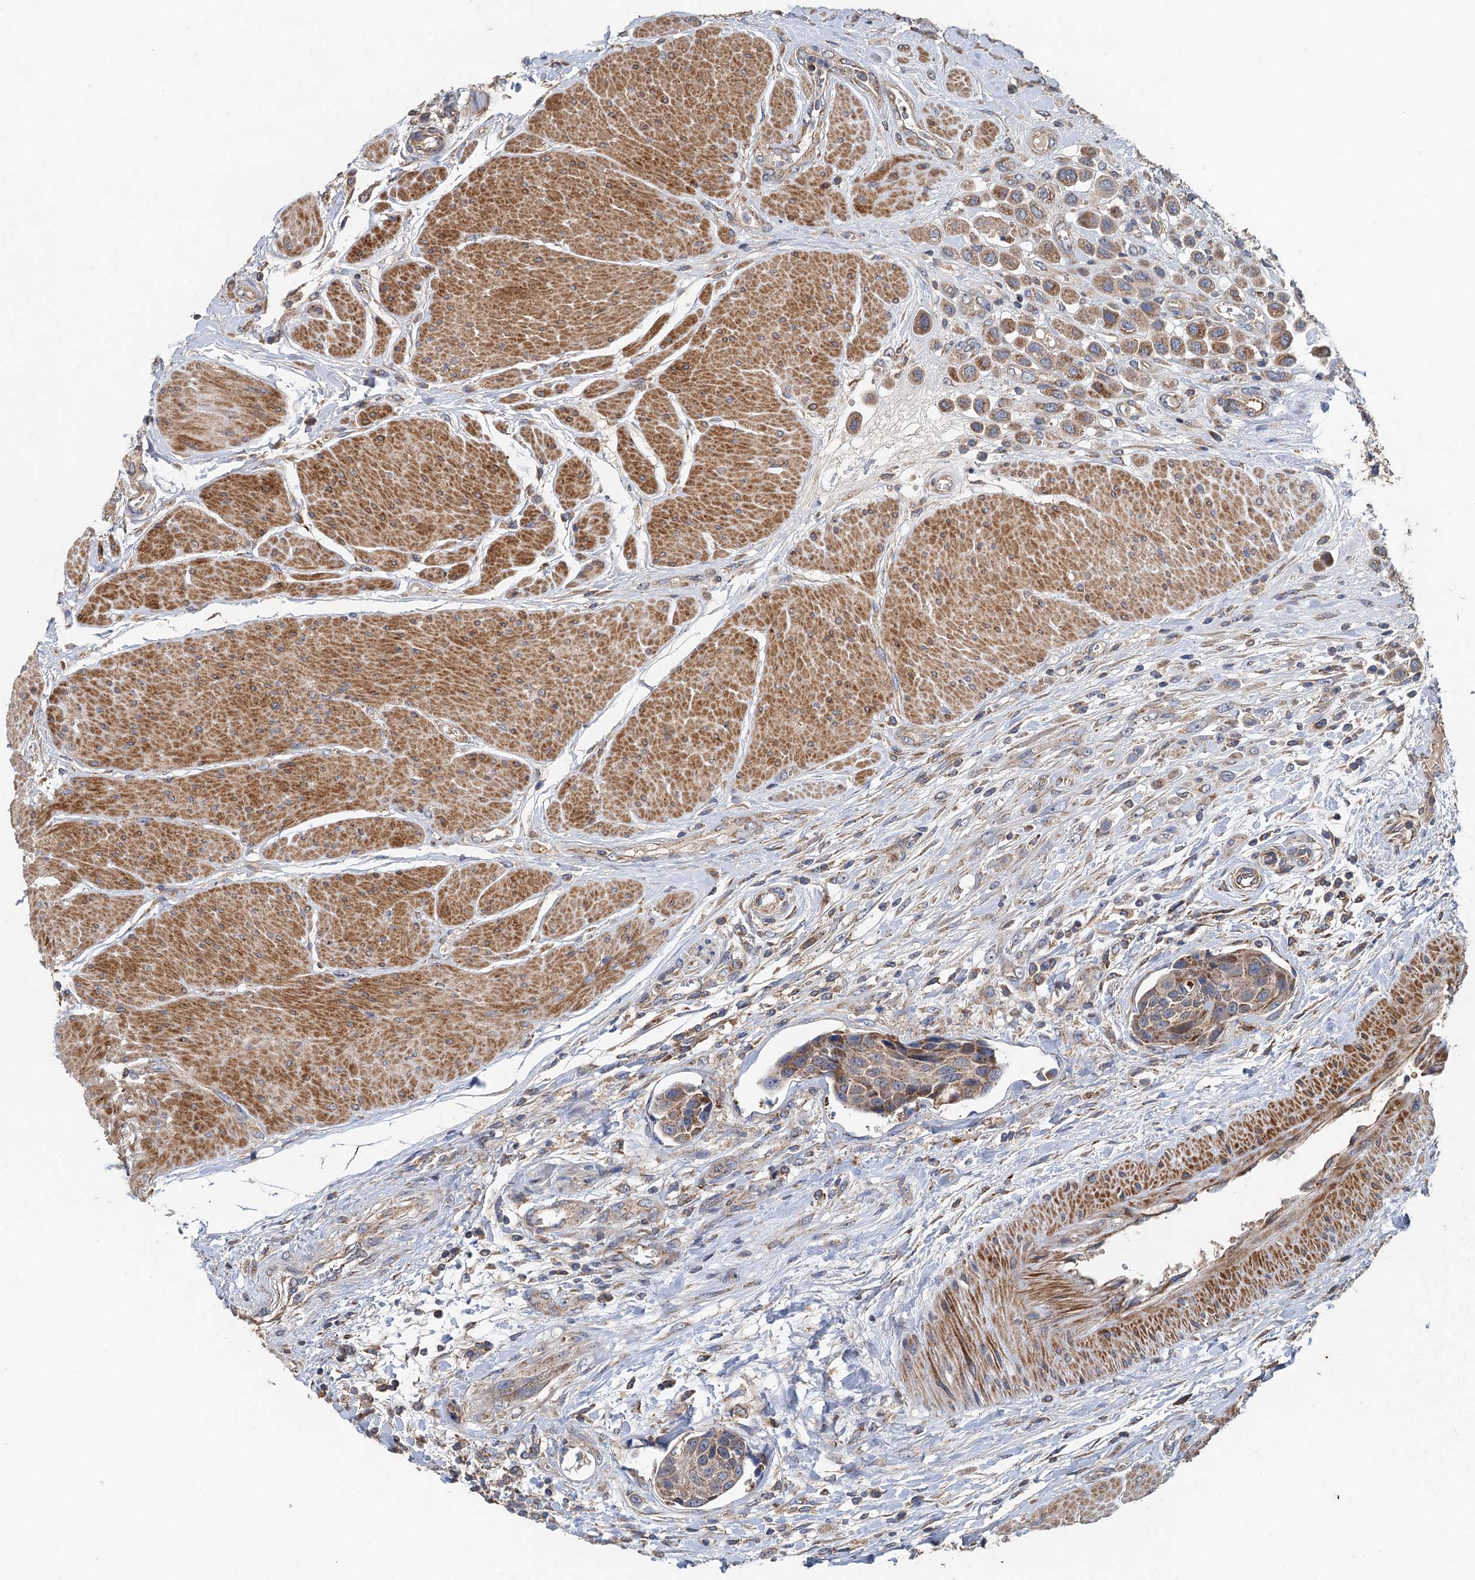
{"staining": {"intensity": "moderate", "quantity": ">75%", "location": "cytoplasmic/membranous"}, "tissue": "urothelial cancer", "cell_type": "Tumor cells", "image_type": "cancer", "snomed": [{"axis": "morphology", "description": "Urothelial carcinoma, High grade"}, {"axis": "topography", "description": "Urinary bladder"}], "caption": "Immunohistochemical staining of human urothelial cancer exhibits medium levels of moderate cytoplasmic/membranous positivity in about >75% of tumor cells.", "gene": "BCS1L", "patient": {"sex": "male", "age": 50}}